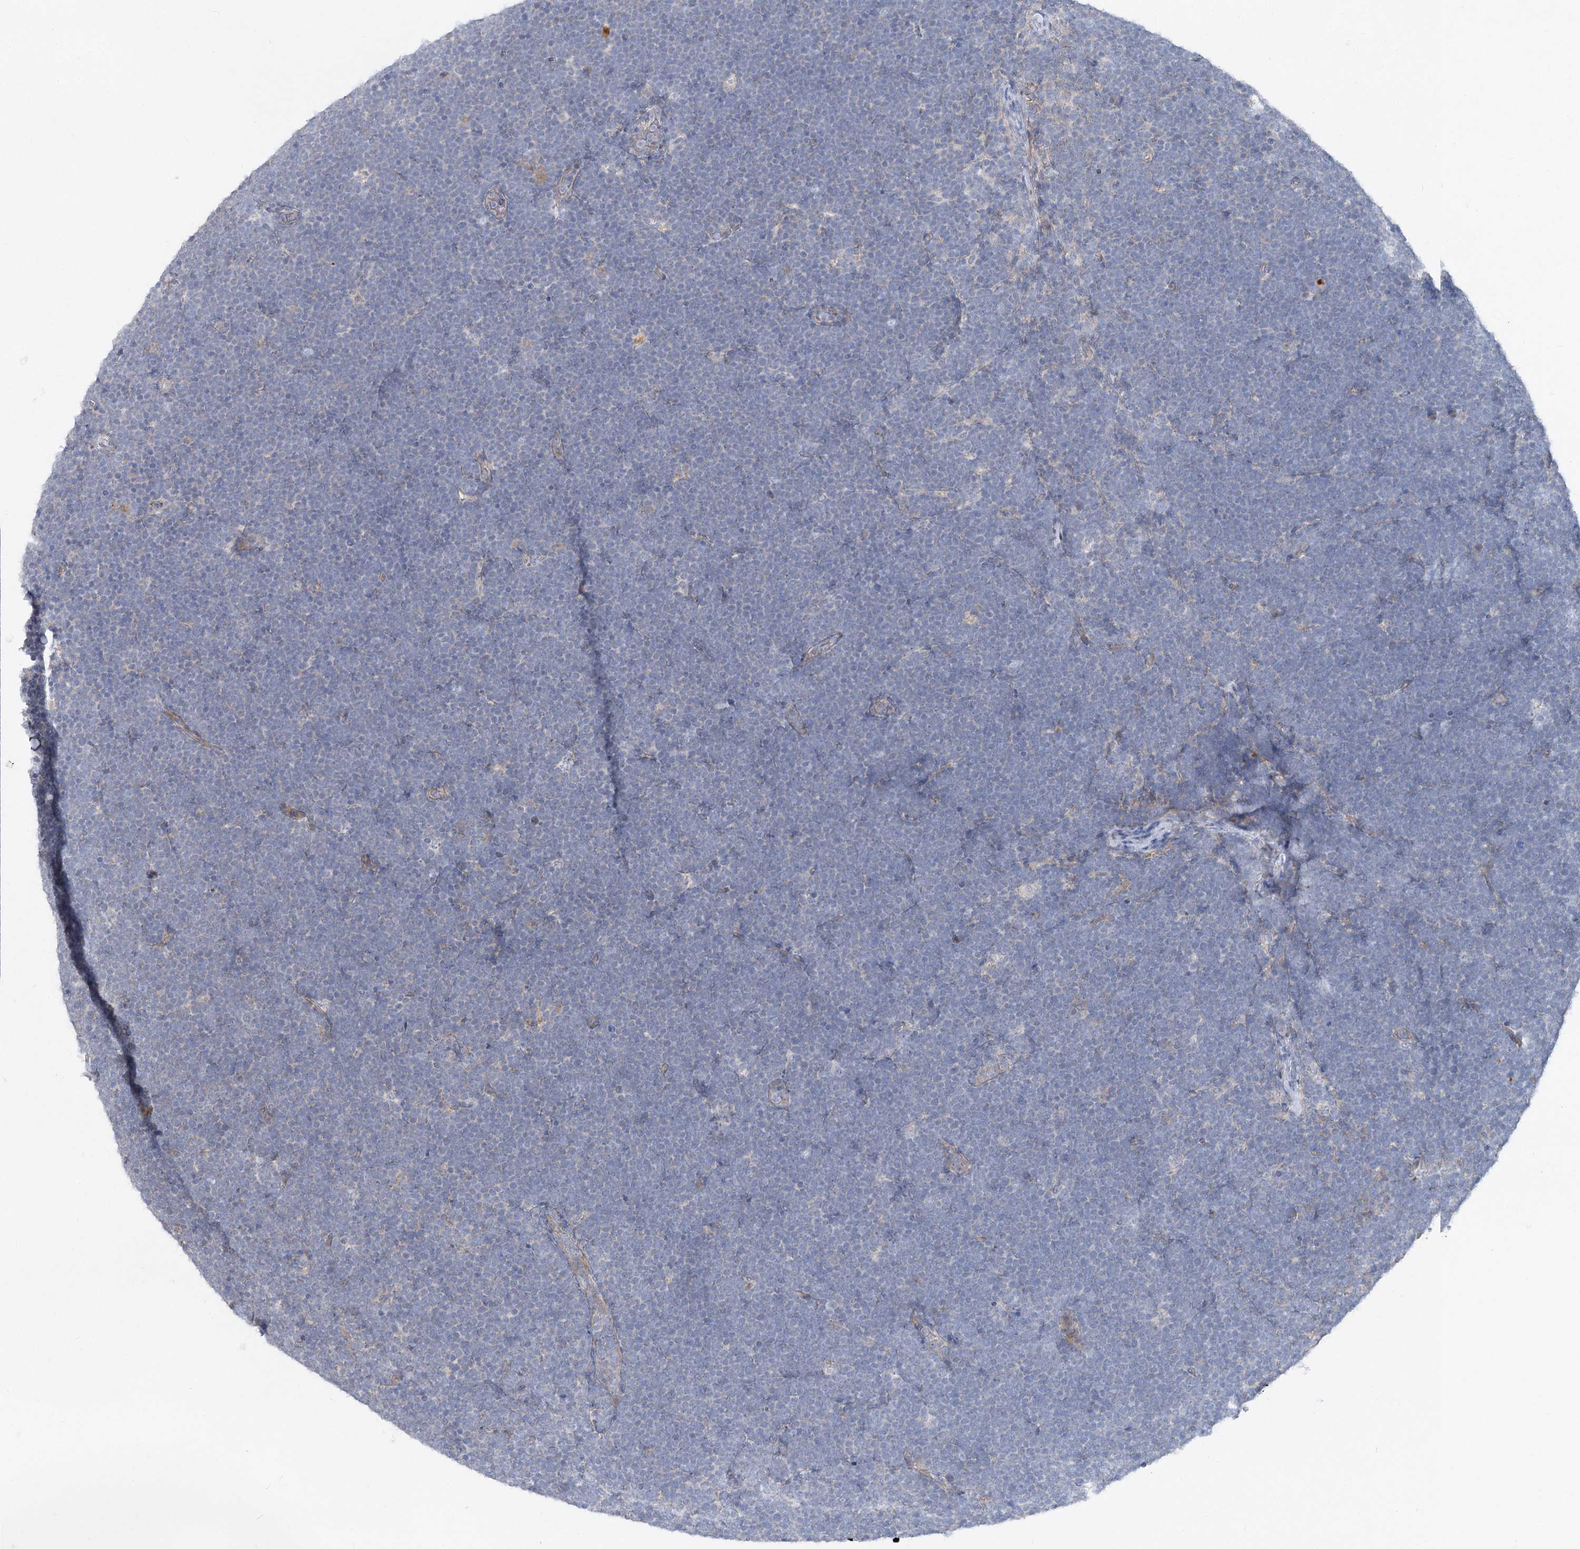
{"staining": {"intensity": "negative", "quantity": "none", "location": "none"}, "tissue": "lymphoma", "cell_type": "Tumor cells", "image_type": "cancer", "snomed": [{"axis": "morphology", "description": "Malignant lymphoma, non-Hodgkin's type, High grade"}, {"axis": "topography", "description": "Lymph node"}], "caption": "High-grade malignant lymphoma, non-Hodgkin's type stained for a protein using immunohistochemistry (IHC) exhibits no staining tumor cells.", "gene": "SCN11A", "patient": {"sex": "male", "age": 13}}